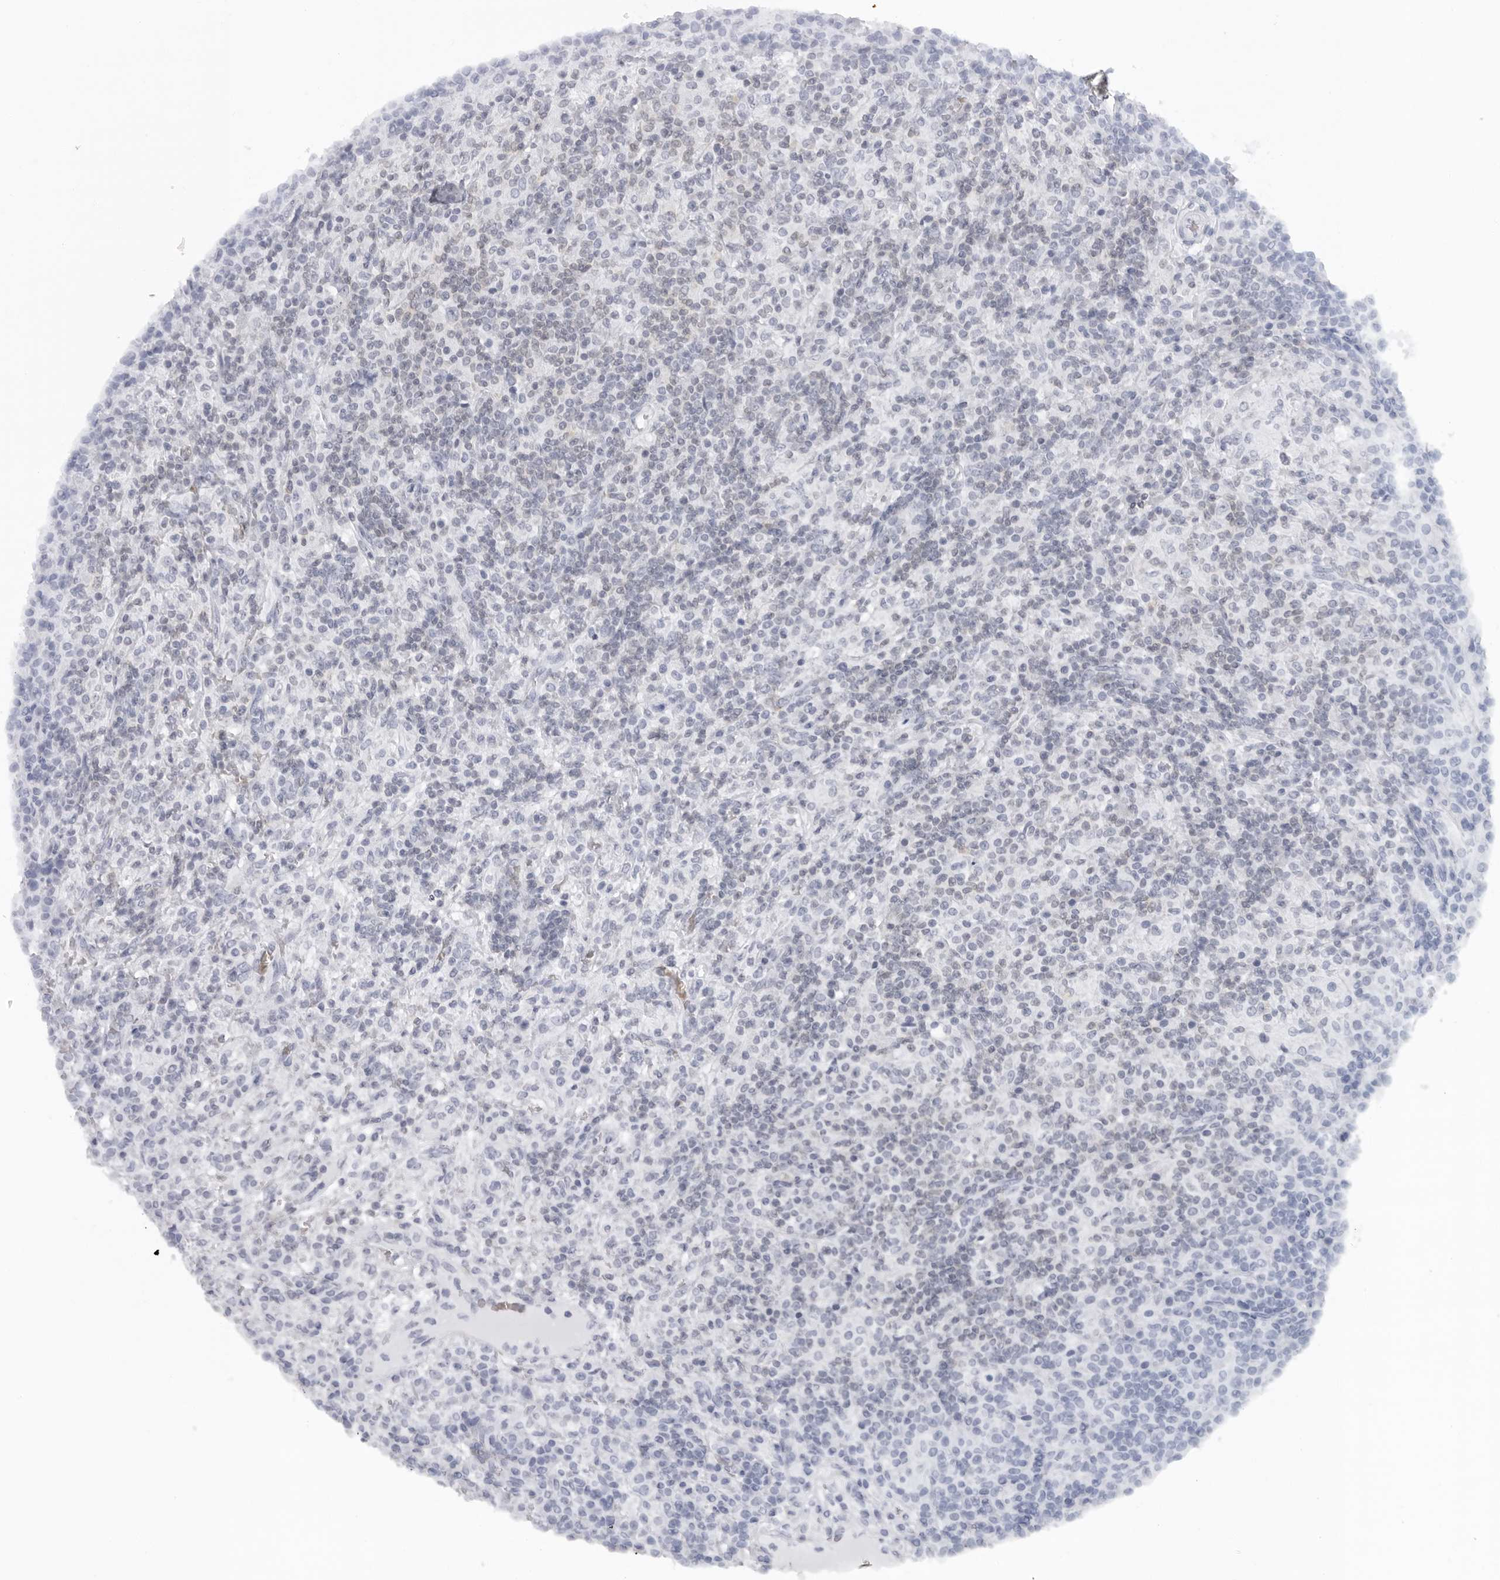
{"staining": {"intensity": "negative", "quantity": "none", "location": "none"}, "tissue": "lymphoma", "cell_type": "Tumor cells", "image_type": "cancer", "snomed": [{"axis": "morphology", "description": "Hodgkin's disease, NOS"}, {"axis": "topography", "description": "Lymph node"}], "caption": "The histopathology image demonstrates no staining of tumor cells in lymphoma. Brightfield microscopy of IHC stained with DAB (brown) and hematoxylin (blue), captured at high magnification.", "gene": "EPB41", "patient": {"sex": "male", "age": 70}}